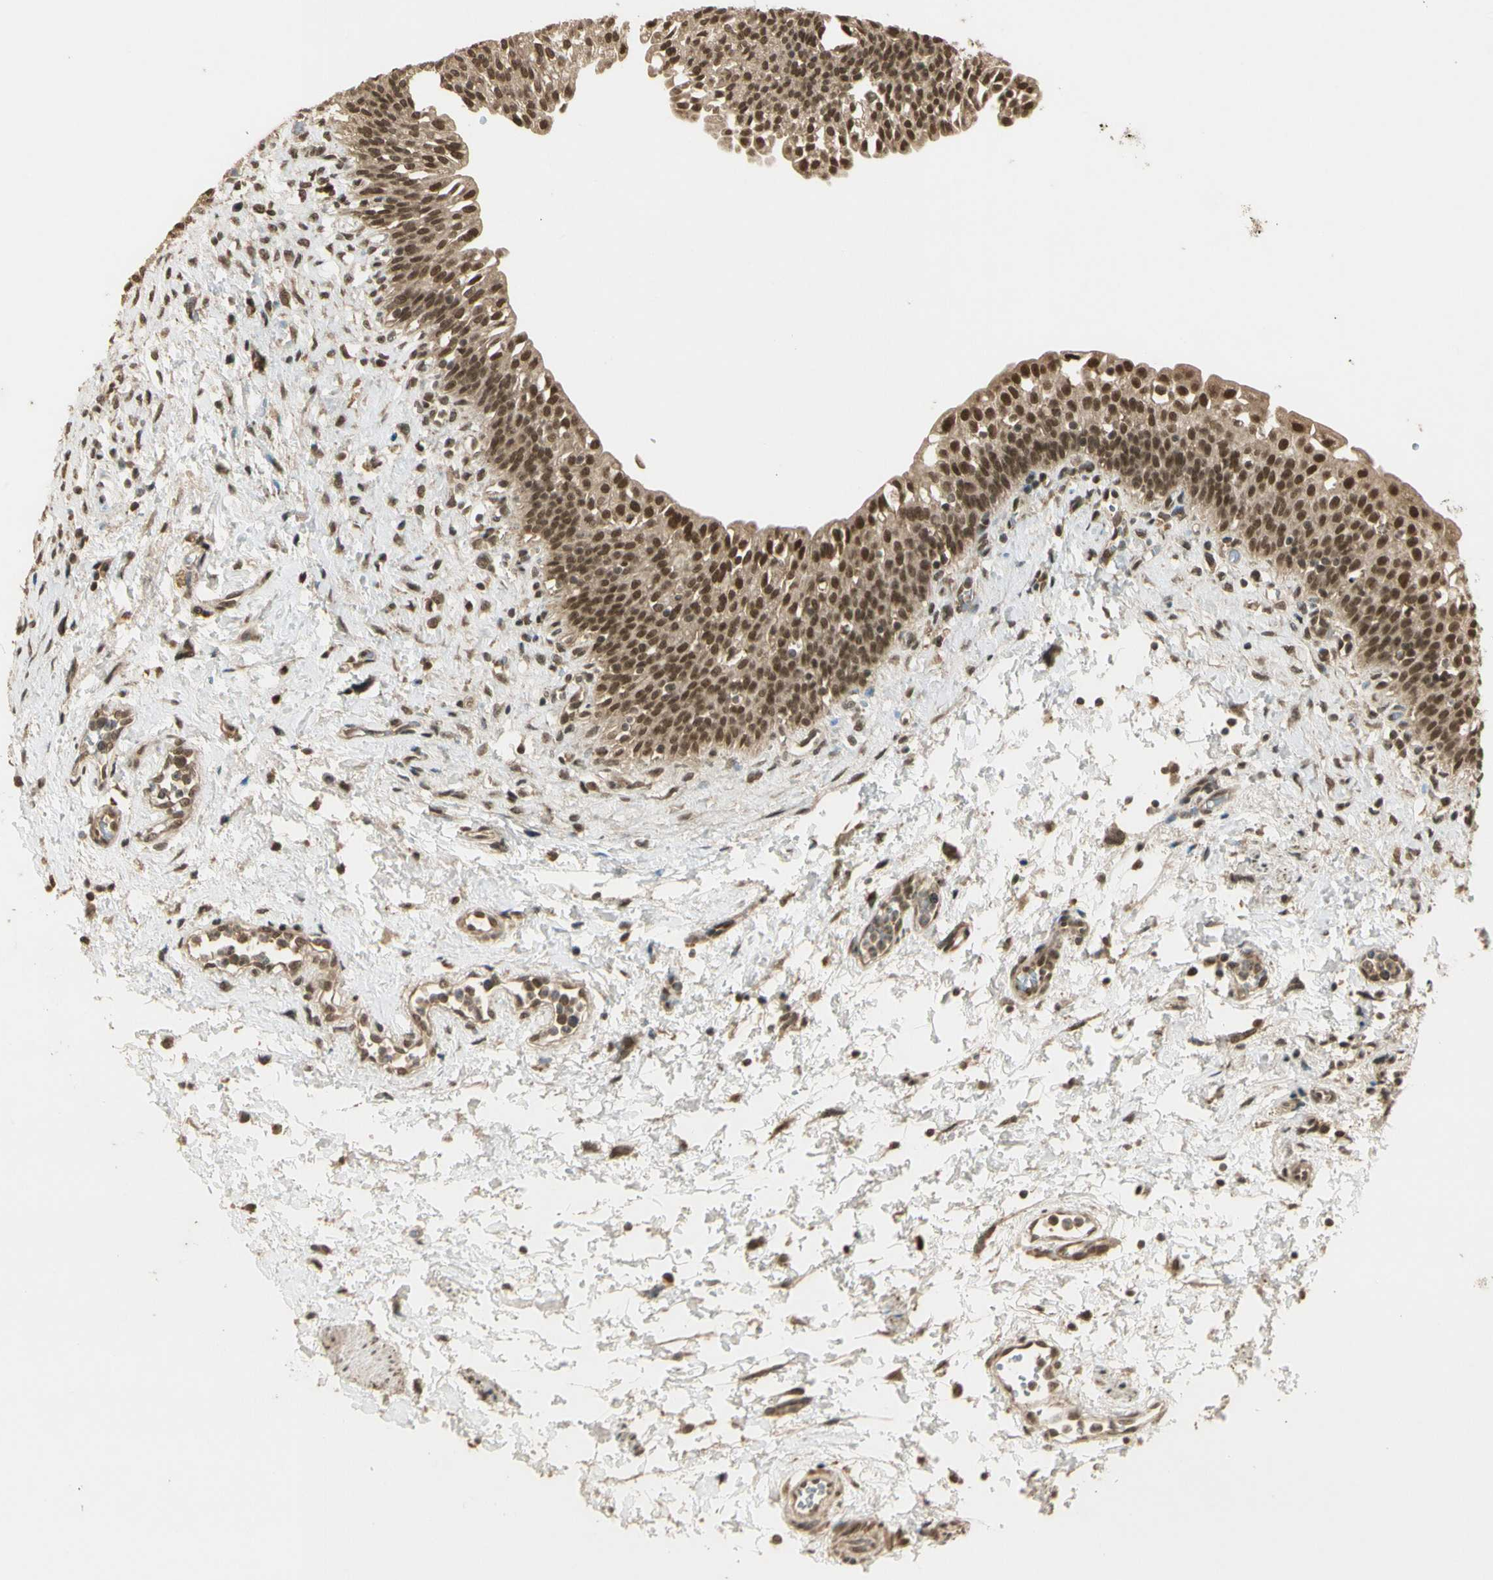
{"staining": {"intensity": "strong", "quantity": ">75%", "location": "cytoplasmic/membranous,nuclear"}, "tissue": "urinary bladder", "cell_type": "Urothelial cells", "image_type": "normal", "snomed": [{"axis": "morphology", "description": "Normal tissue, NOS"}, {"axis": "topography", "description": "Urinary bladder"}], "caption": "Immunohistochemistry (DAB) staining of normal urinary bladder displays strong cytoplasmic/membranous,nuclear protein staining in about >75% of urothelial cells.", "gene": "ZNF135", "patient": {"sex": "male", "age": 55}}